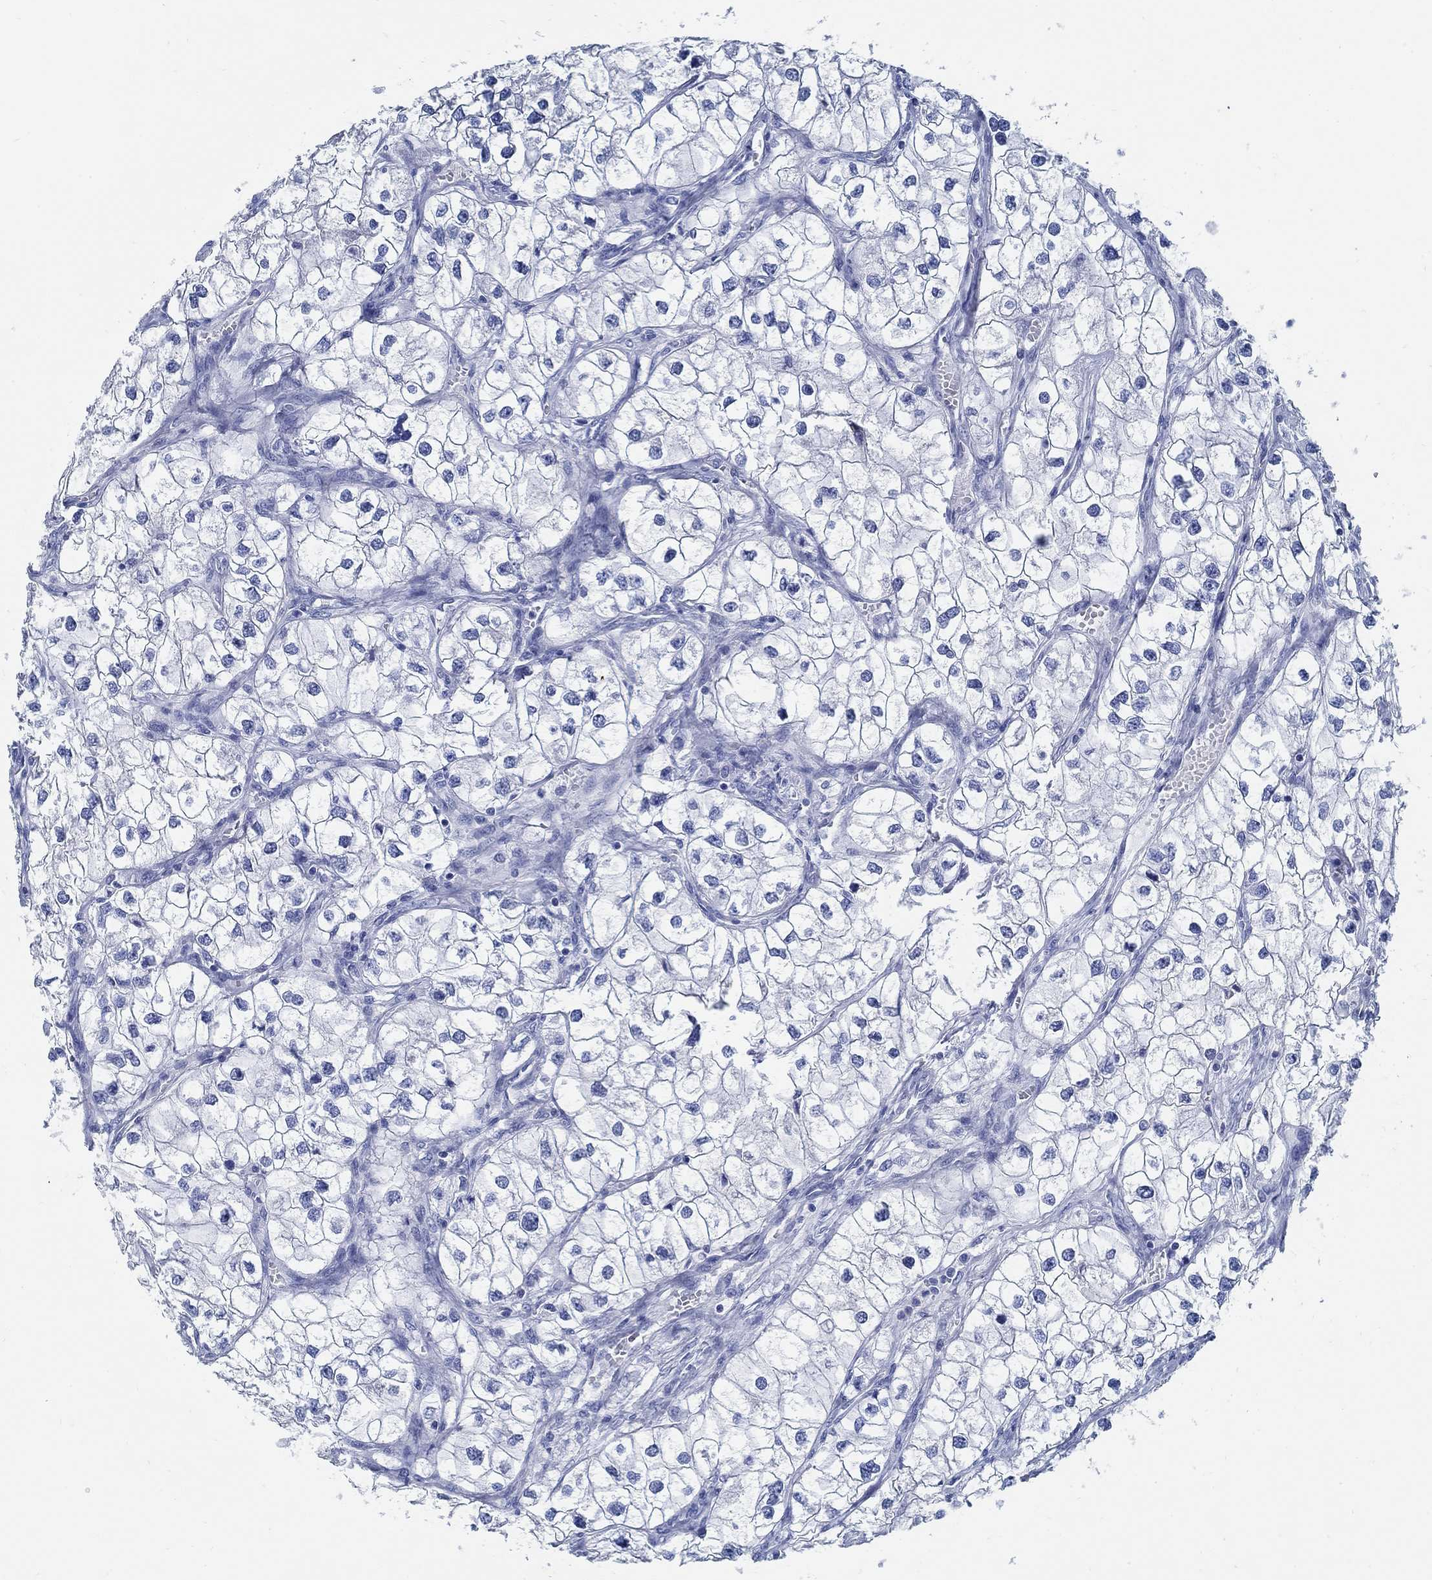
{"staining": {"intensity": "negative", "quantity": "none", "location": "none"}, "tissue": "renal cancer", "cell_type": "Tumor cells", "image_type": "cancer", "snomed": [{"axis": "morphology", "description": "Adenocarcinoma, NOS"}, {"axis": "topography", "description": "Kidney"}], "caption": "DAB (3,3'-diaminobenzidine) immunohistochemical staining of renal cancer (adenocarcinoma) exhibits no significant positivity in tumor cells. (Stains: DAB immunohistochemistry (IHC) with hematoxylin counter stain, Microscopy: brightfield microscopy at high magnification).", "gene": "SLC45A1", "patient": {"sex": "male", "age": 59}}